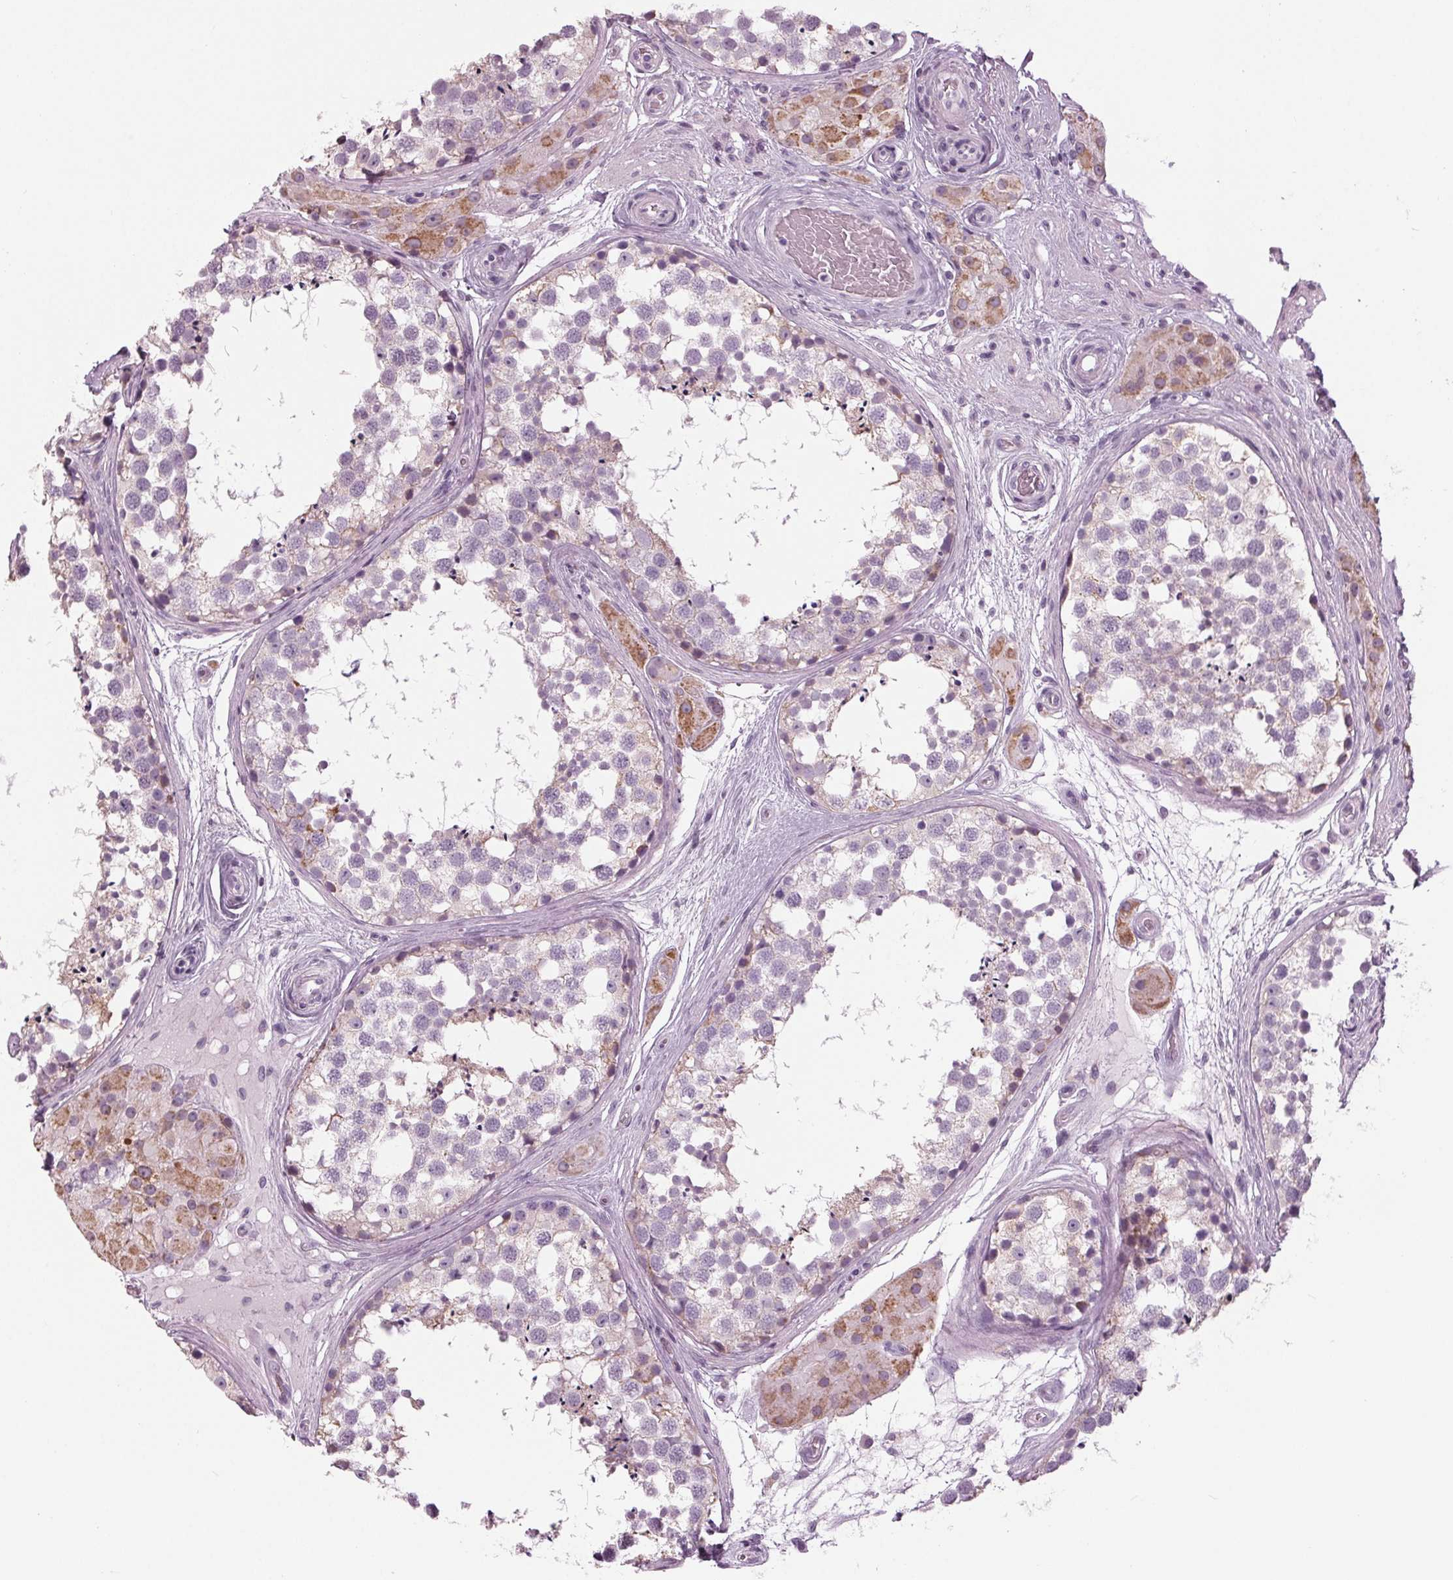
{"staining": {"intensity": "negative", "quantity": "none", "location": "none"}, "tissue": "testis", "cell_type": "Cells in seminiferous ducts", "image_type": "normal", "snomed": [{"axis": "morphology", "description": "Normal tissue, NOS"}, {"axis": "morphology", "description": "Seminoma, NOS"}, {"axis": "topography", "description": "Testis"}], "caption": "High magnification brightfield microscopy of benign testis stained with DAB (brown) and counterstained with hematoxylin (blue): cells in seminiferous ducts show no significant expression.", "gene": "SAMD4A", "patient": {"sex": "male", "age": 65}}